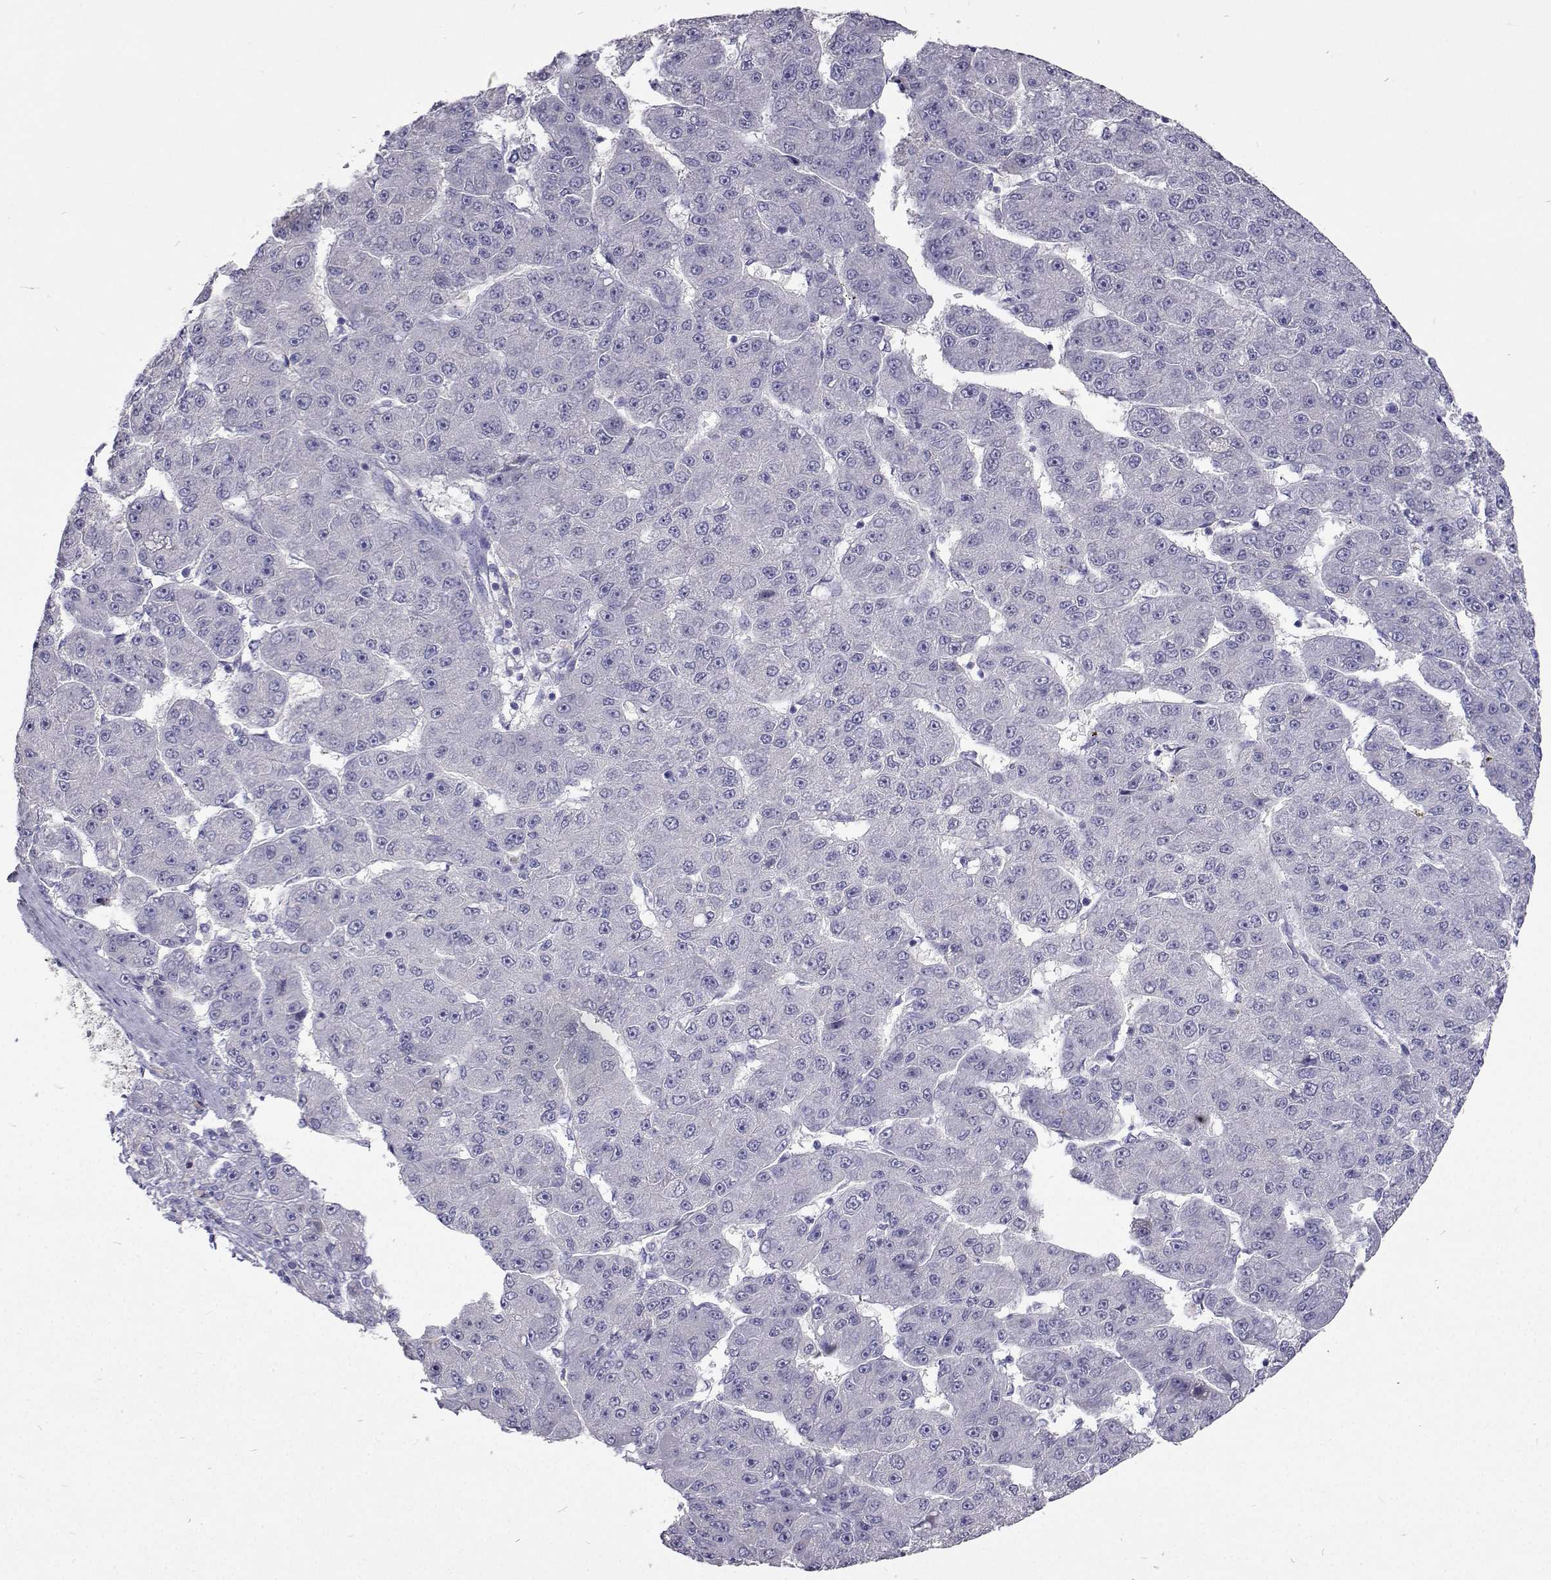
{"staining": {"intensity": "negative", "quantity": "none", "location": "none"}, "tissue": "liver cancer", "cell_type": "Tumor cells", "image_type": "cancer", "snomed": [{"axis": "morphology", "description": "Carcinoma, Hepatocellular, NOS"}, {"axis": "topography", "description": "Liver"}], "caption": "Protein analysis of liver cancer (hepatocellular carcinoma) reveals no significant staining in tumor cells. The staining was performed using DAB (3,3'-diaminobenzidine) to visualize the protein expression in brown, while the nuclei were stained in blue with hematoxylin (Magnification: 20x).", "gene": "CFAP44", "patient": {"sex": "male", "age": 67}}